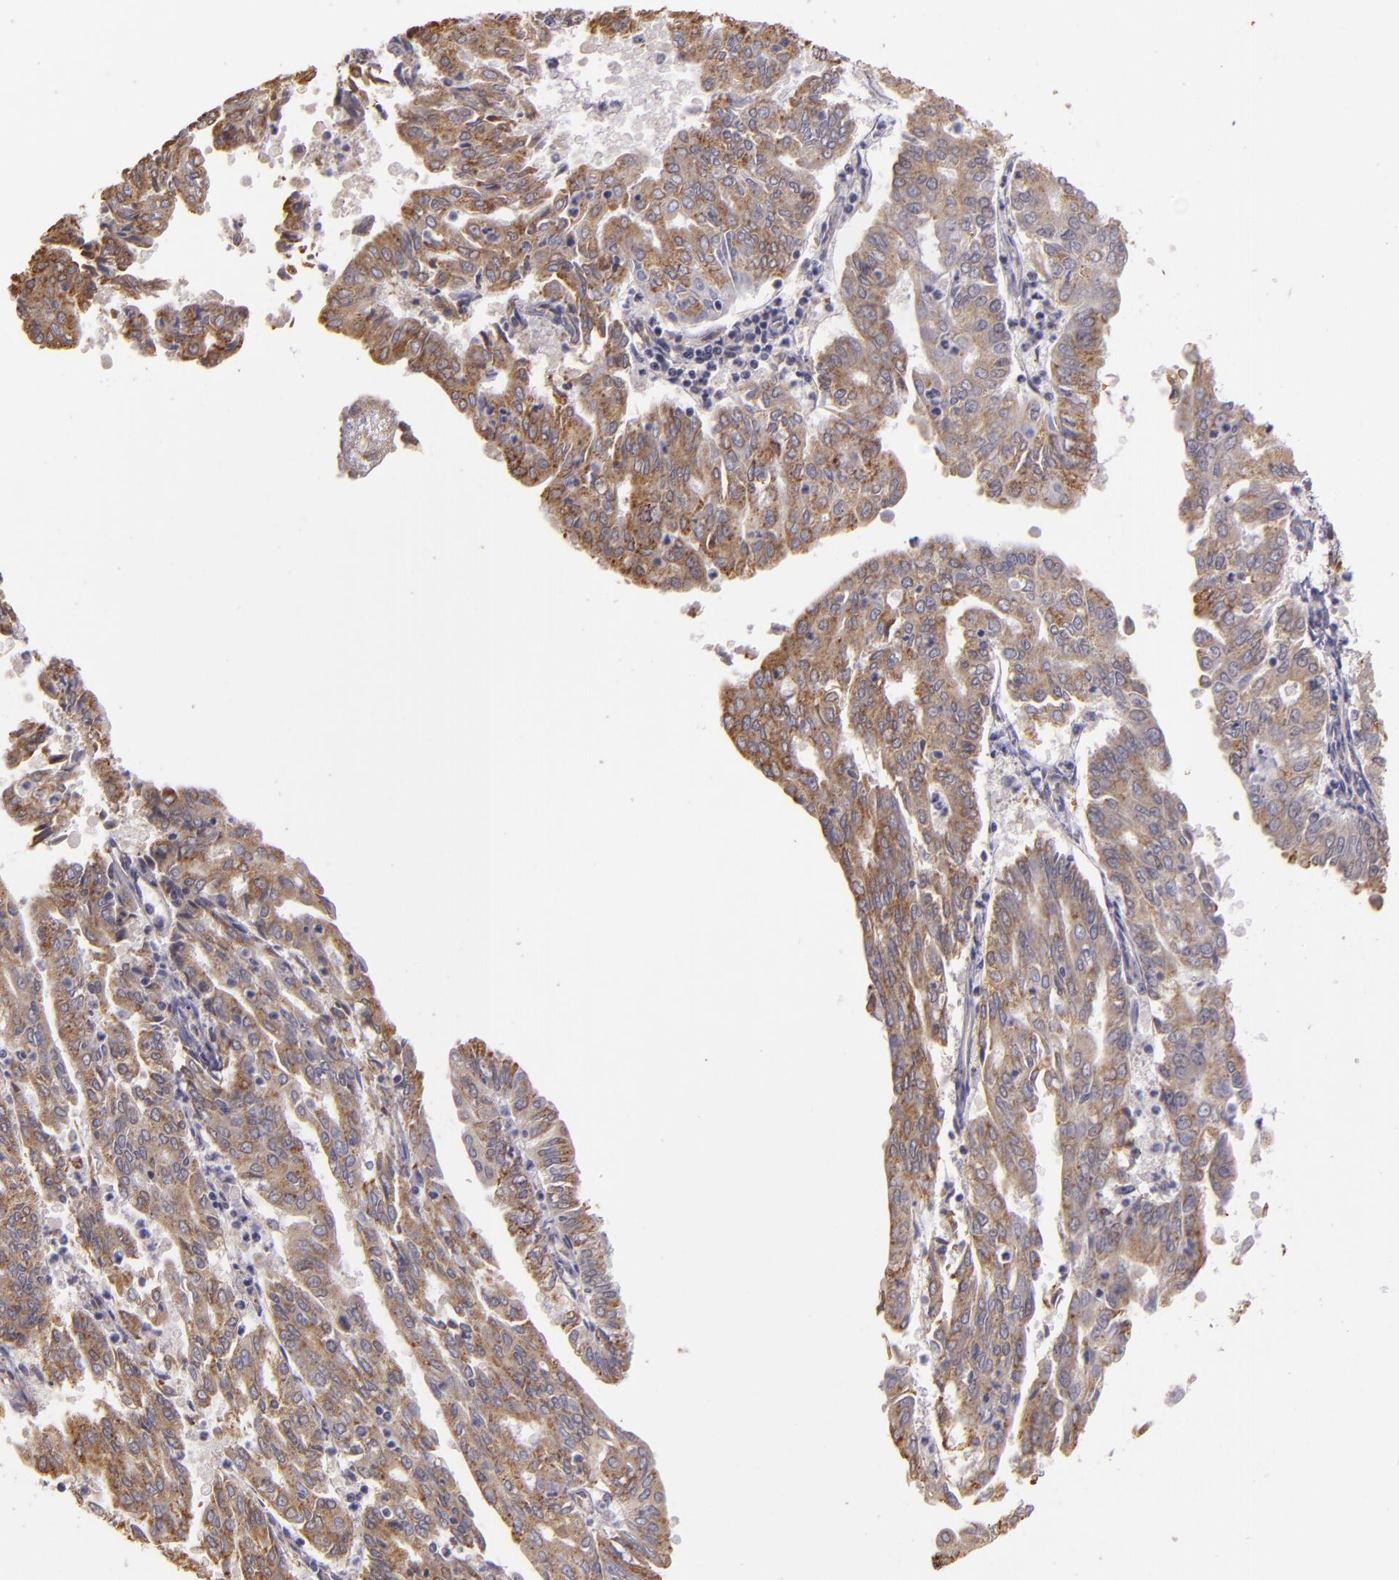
{"staining": {"intensity": "moderate", "quantity": ">75%", "location": "cytoplasmic/membranous"}, "tissue": "endometrial cancer", "cell_type": "Tumor cells", "image_type": "cancer", "snomed": [{"axis": "morphology", "description": "Adenocarcinoma, NOS"}, {"axis": "topography", "description": "Endometrium"}], "caption": "Immunohistochemistry (IHC) staining of adenocarcinoma (endometrial), which demonstrates medium levels of moderate cytoplasmic/membranous expression in approximately >75% of tumor cells indicating moderate cytoplasmic/membranous protein expression. The staining was performed using DAB (3,3'-diaminobenzidine) (brown) for protein detection and nuclei were counterstained in hematoxylin (blue).", "gene": "SYTL4", "patient": {"sex": "female", "age": 79}}